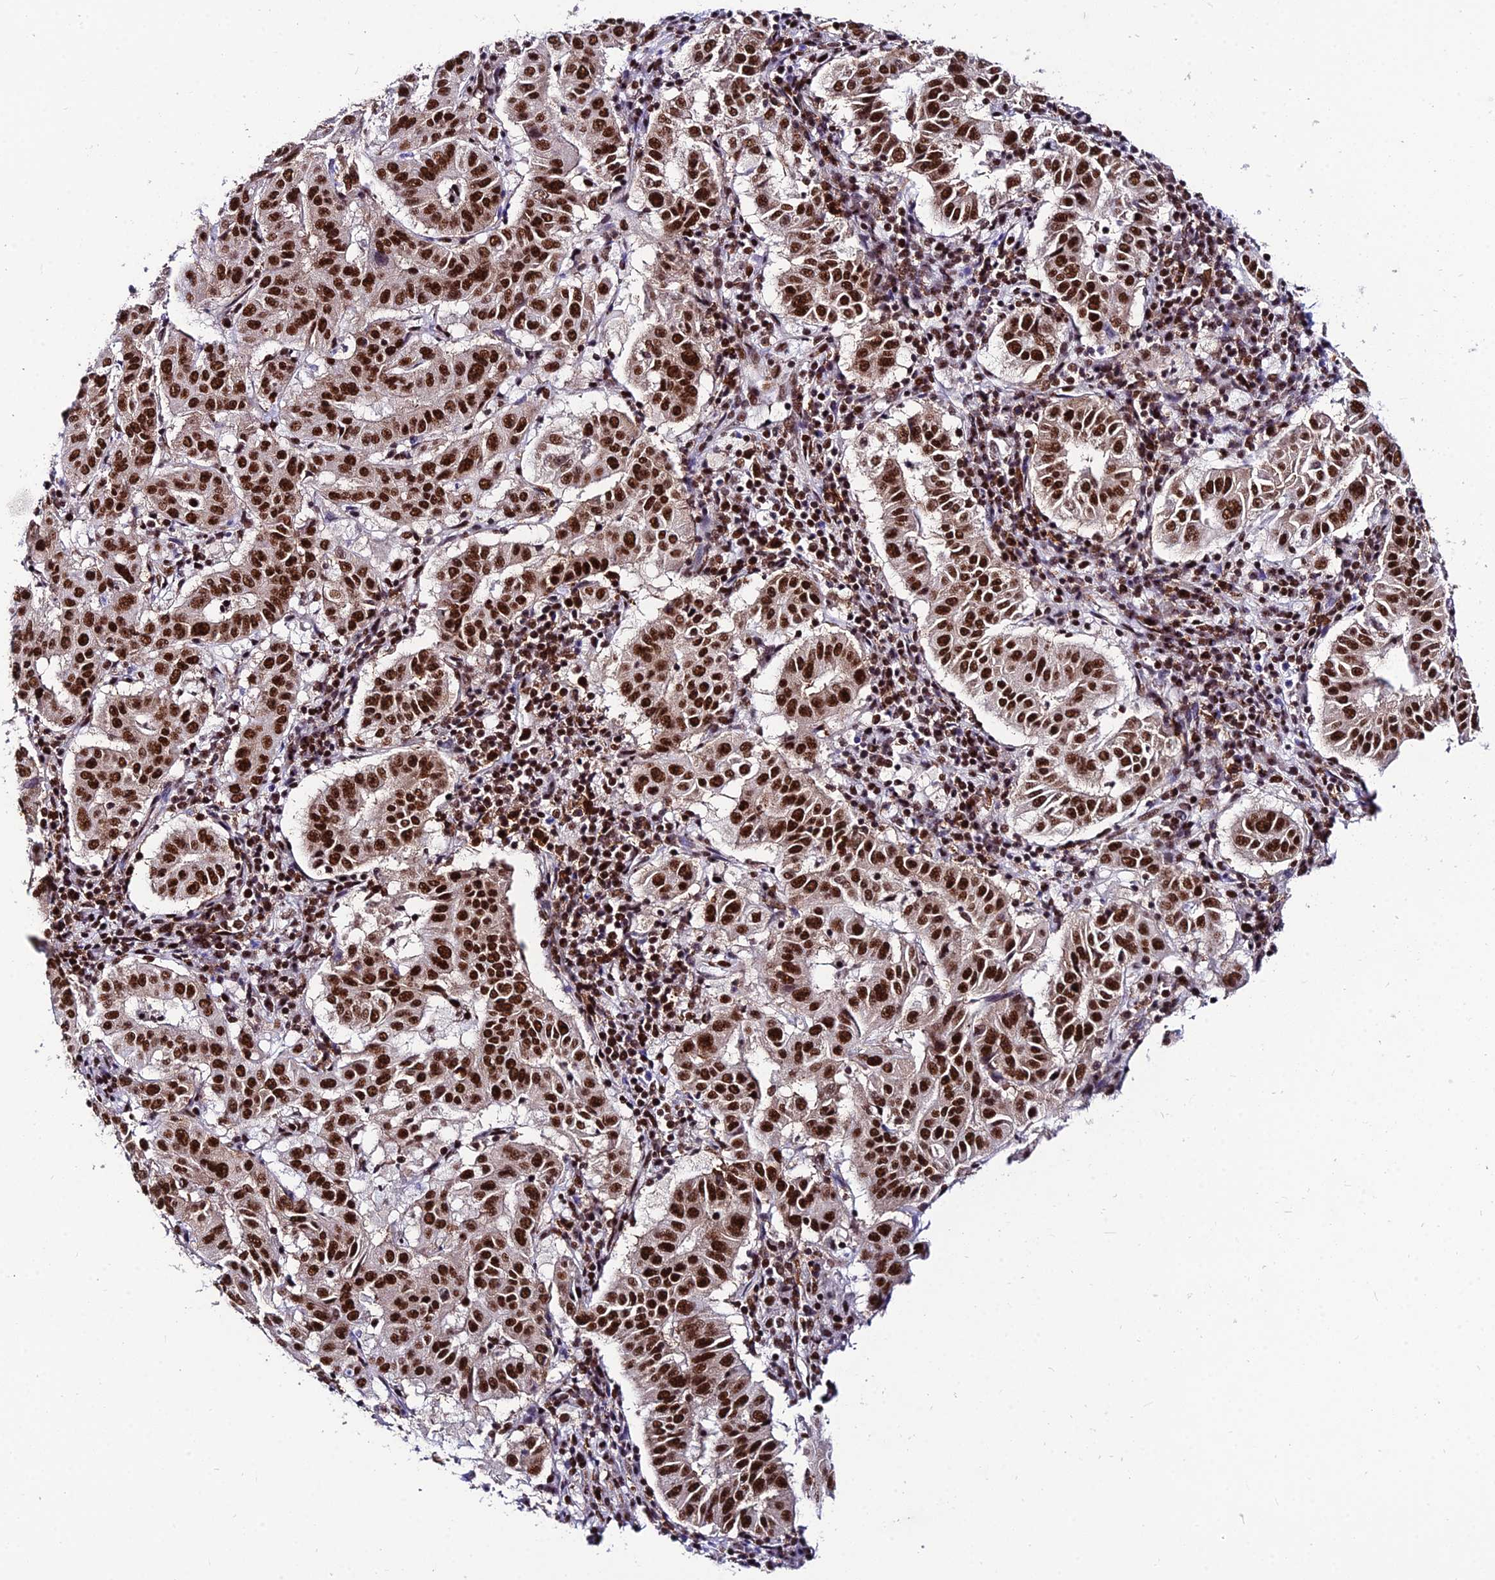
{"staining": {"intensity": "strong", "quantity": ">75%", "location": "nuclear"}, "tissue": "pancreatic cancer", "cell_type": "Tumor cells", "image_type": "cancer", "snomed": [{"axis": "morphology", "description": "Adenocarcinoma, NOS"}, {"axis": "topography", "description": "Pancreas"}], "caption": "Immunohistochemical staining of pancreatic cancer displays high levels of strong nuclear positivity in approximately >75% of tumor cells.", "gene": "HNRNPH1", "patient": {"sex": "male", "age": 63}}